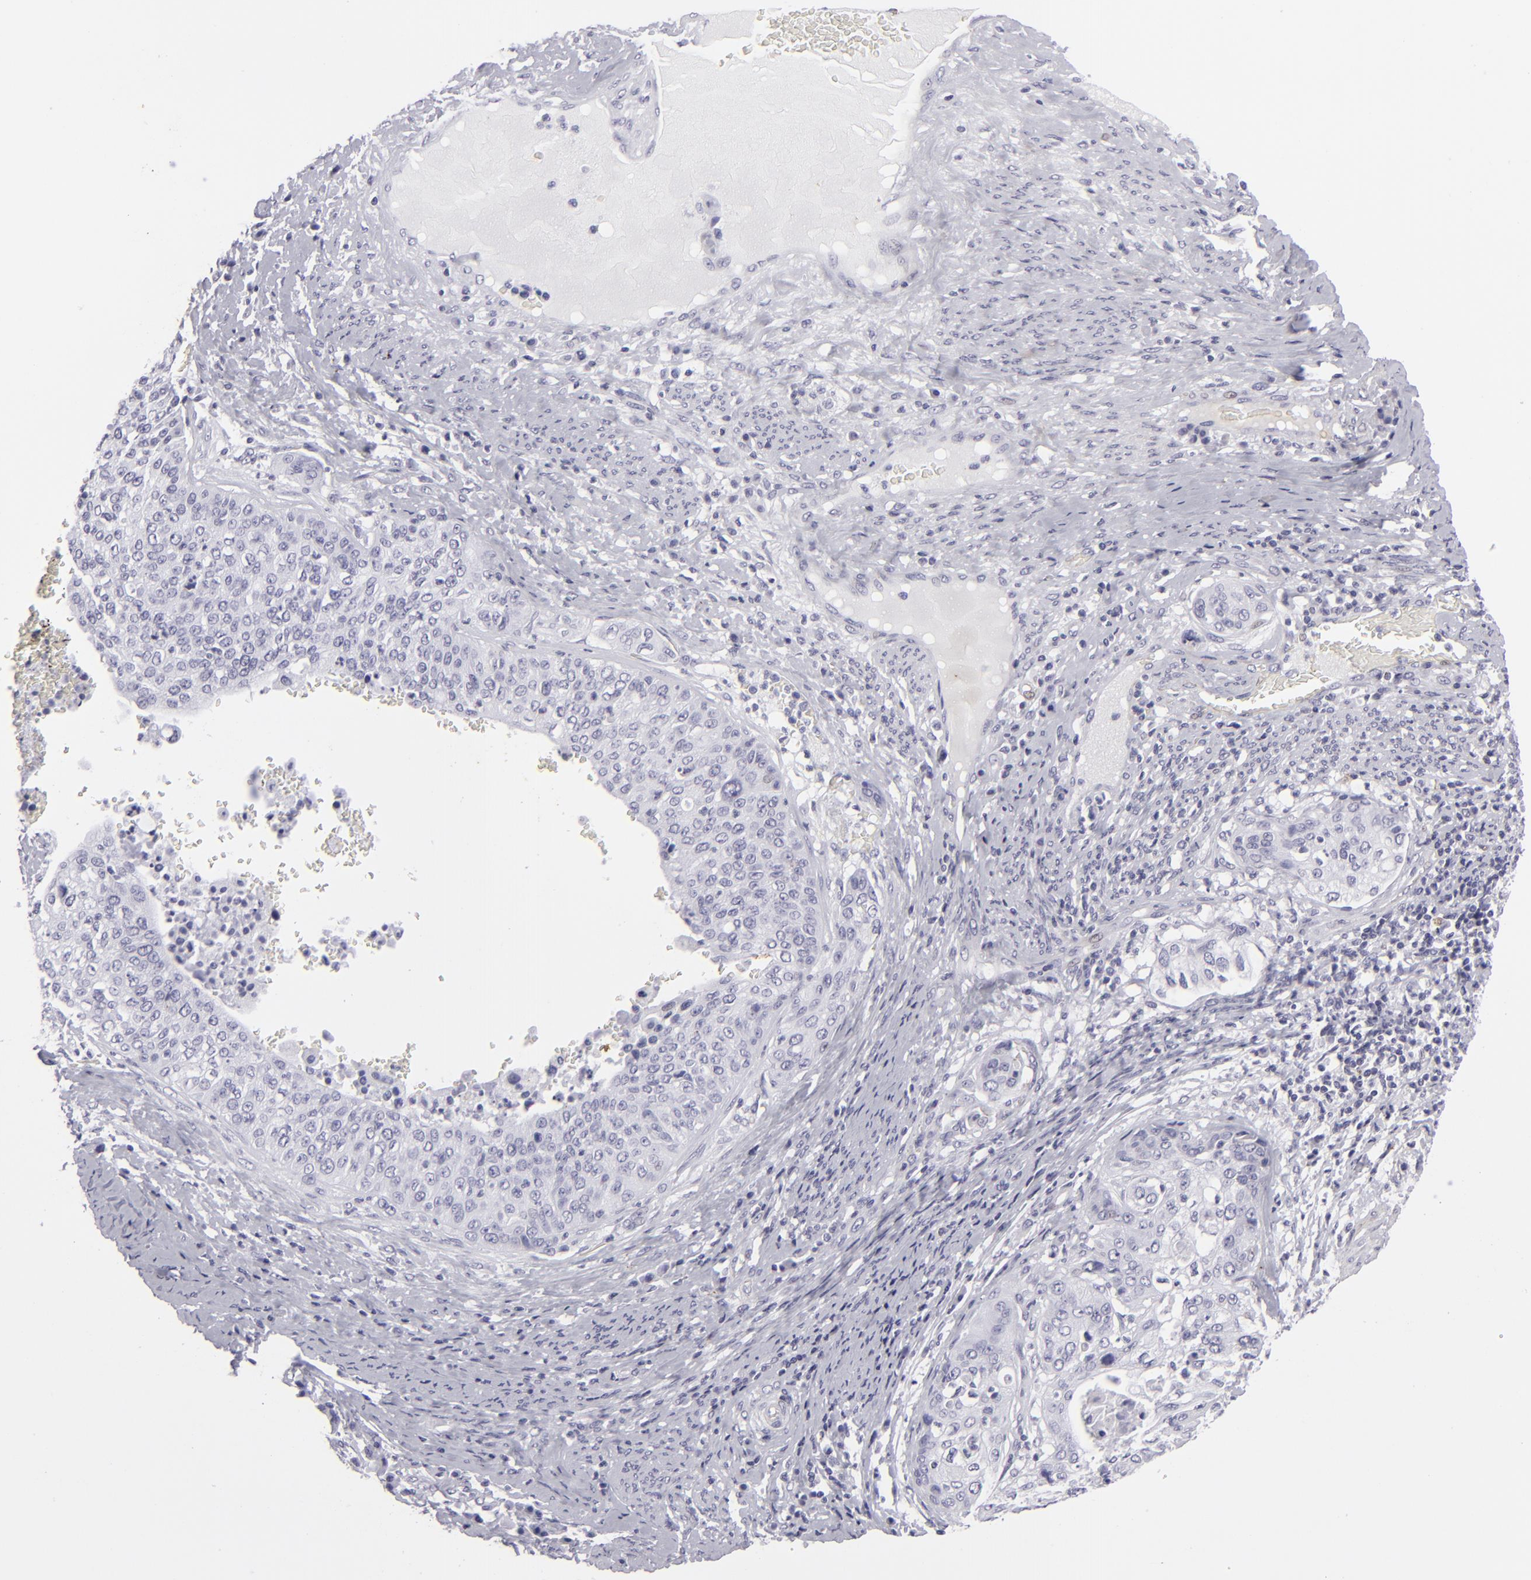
{"staining": {"intensity": "negative", "quantity": "none", "location": "none"}, "tissue": "cervical cancer", "cell_type": "Tumor cells", "image_type": "cancer", "snomed": [{"axis": "morphology", "description": "Squamous cell carcinoma, NOS"}, {"axis": "topography", "description": "Cervix"}], "caption": "DAB immunohistochemical staining of human cervical cancer (squamous cell carcinoma) demonstrates no significant positivity in tumor cells. Nuclei are stained in blue.", "gene": "KRT1", "patient": {"sex": "female", "age": 41}}